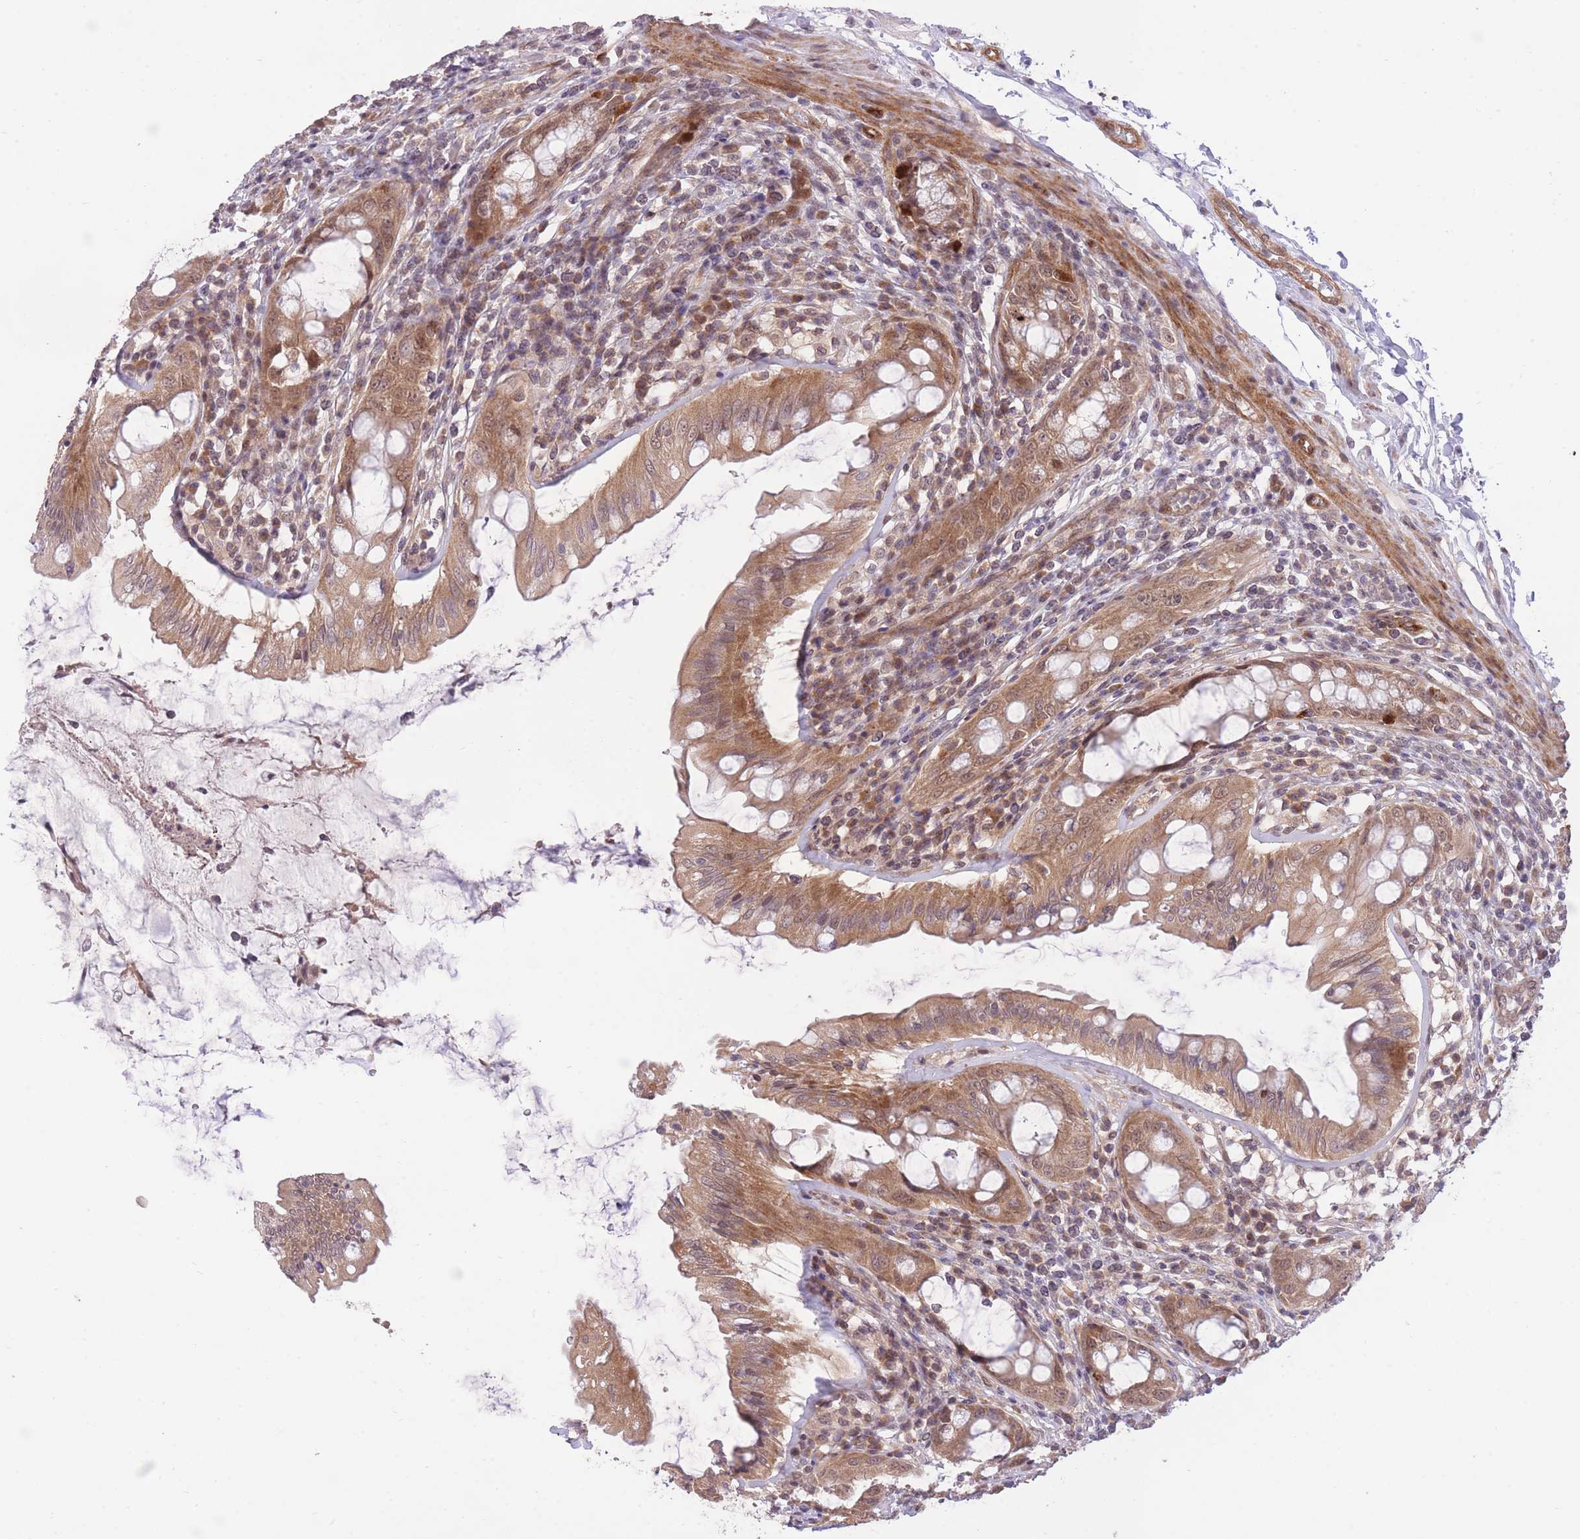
{"staining": {"intensity": "moderate", "quantity": ">75%", "location": "cytoplasmic/membranous"}, "tissue": "rectum", "cell_type": "Glandular cells", "image_type": "normal", "snomed": [{"axis": "morphology", "description": "Normal tissue, NOS"}, {"axis": "topography", "description": "Rectum"}], "caption": "Protein staining displays moderate cytoplasmic/membranous expression in approximately >75% of glandular cells in benign rectum.", "gene": "ELOA2", "patient": {"sex": "female", "age": 57}}